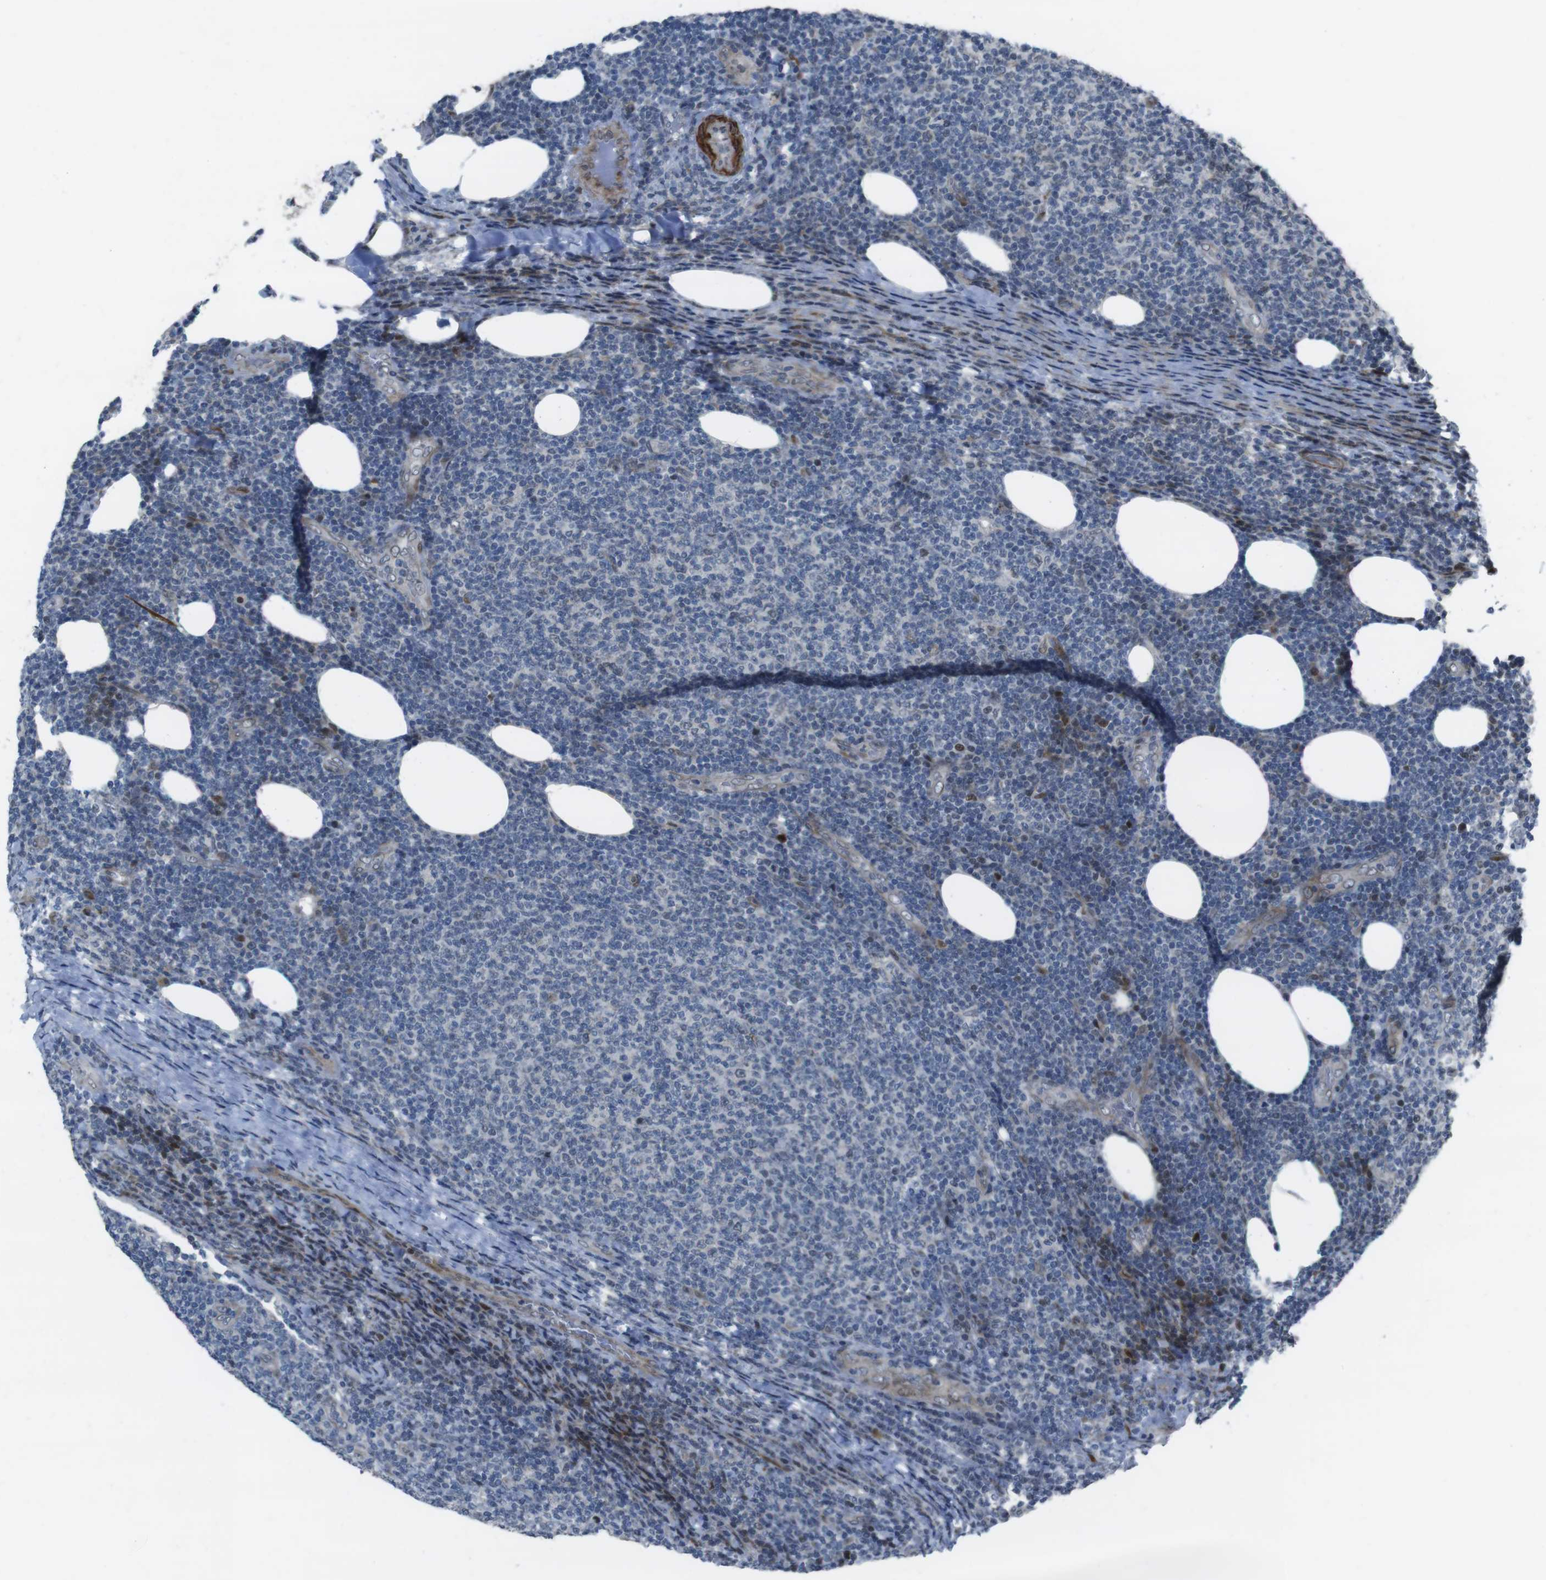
{"staining": {"intensity": "weak", "quantity": "25%-75%", "location": "nuclear"}, "tissue": "lymphoma", "cell_type": "Tumor cells", "image_type": "cancer", "snomed": [{"axis": "morphology", "description": "Malignant lymphoma, non-Hodgkin's type, Low grade"}, {"axis": "topography", "description": "Lymph node"}], "caption": "Tumor cells display low levels of weak nuclear staining in about 25%-75% of cells in low-grade malignant lymphoma, non-Hodgkin's type. (IHC, brightfield microscopy, high magnification).", "gene": "PBRM1", "patient": {"sex": "male", "age": 66}}